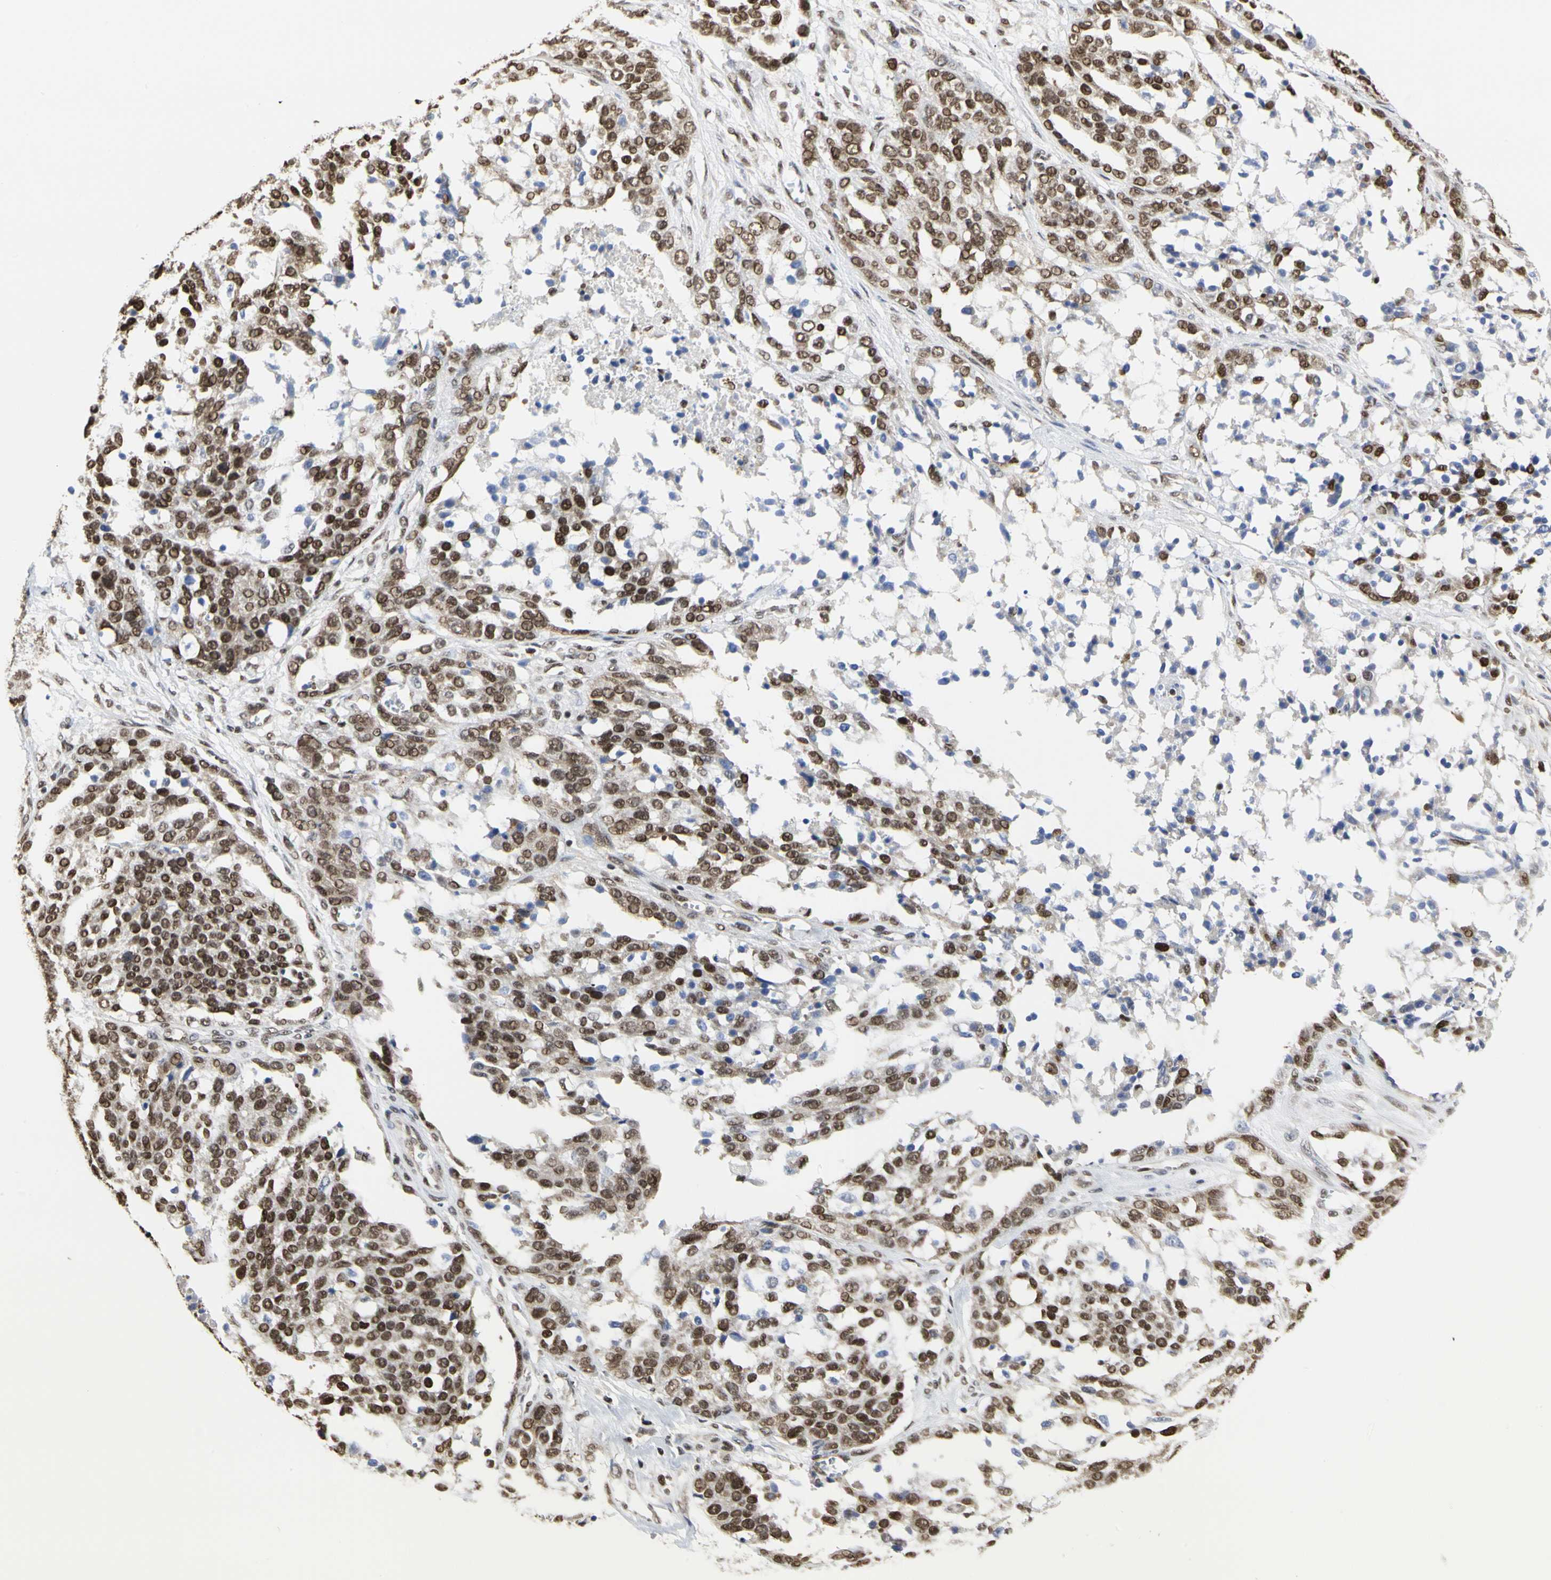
{"staining": {"intensity": "moderate", "quantity": ">75%", "location": "nuclear"}, "tissue": "ovarian cancer", "cell_type": "Tumor cells", "image_type": "cancer", "snomed": [{"axis": "morphology", "description": "Cystadenocarcinoma, serous, NOS"}, {"axis": "topography", "description": "Ovary"}], "caption": "Immunohistochemistry photomicrograph of neoplastic tissue: serous cystadenocarcinoma (ovarian) stained using IHC shows medium levels of moderate protein expression localized specifically in the nuclear of tumor cells, appearing as a nuclear brown color.", "gene": "PRMT3", "patient": {"sex": "female", "age": 44}}